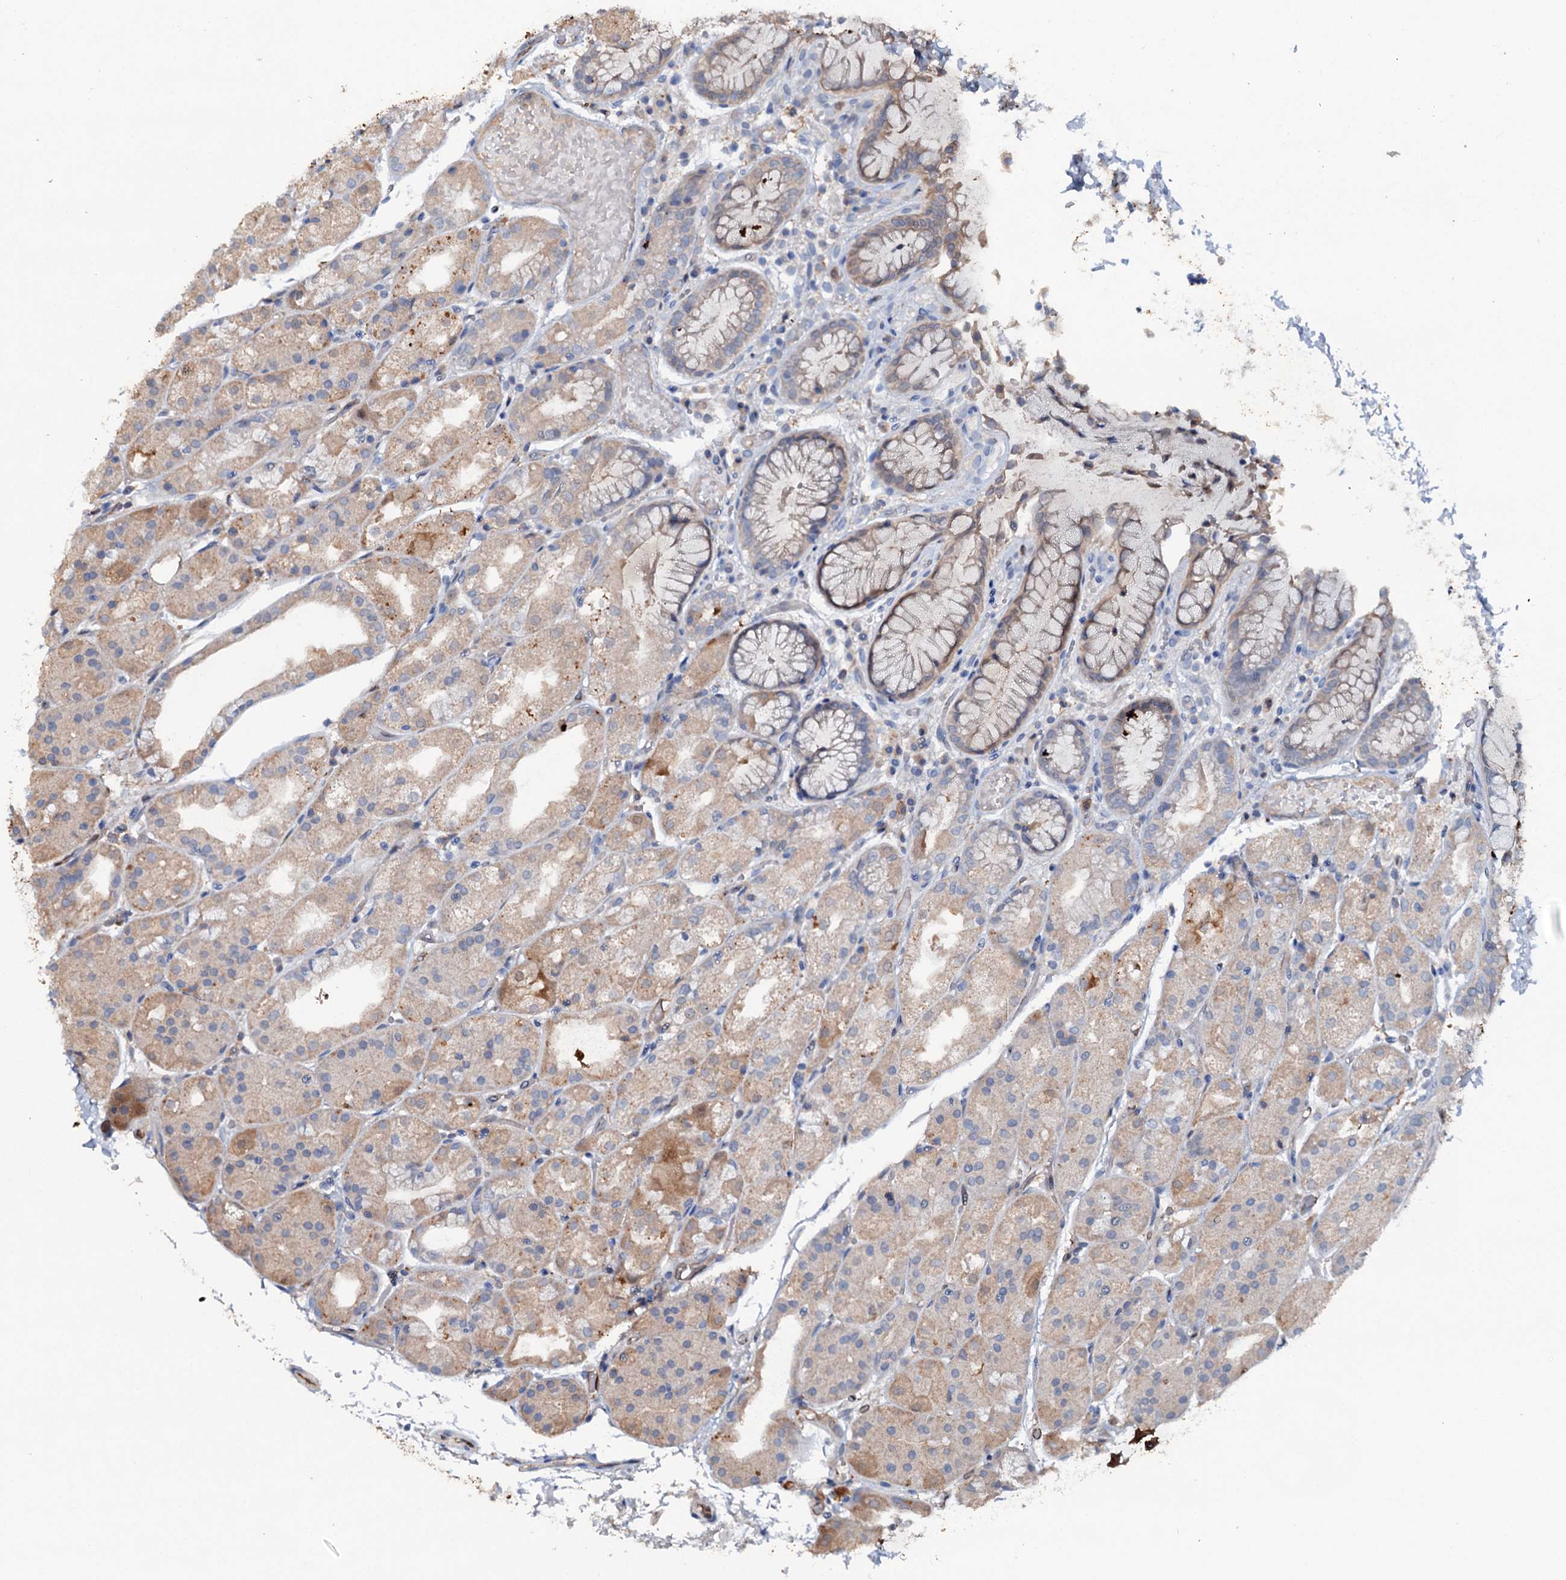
{"staining": {"intensity": "moderate", "quantity": "25%-75%", "location": "cytoplasmic/membranous,nuclear"}, "tissue": "stomach", "cell_type": "Glandular cells", "image_type": "normal", "snomed": [{"axis": "morphology", "description": "Normal tissue, NOS"}, {"axis": "topography", "description": "Stomach, upper"}], "caption": "The histopathology image displays immunohistochemical staining of benign stomach. There is moderate cytoplasmic/membranous,nuclear staining is present in approximately 25%-75% of glandular cells.", "gene": "IL17RD", "patient": {"sex": "male", "age": 72}}